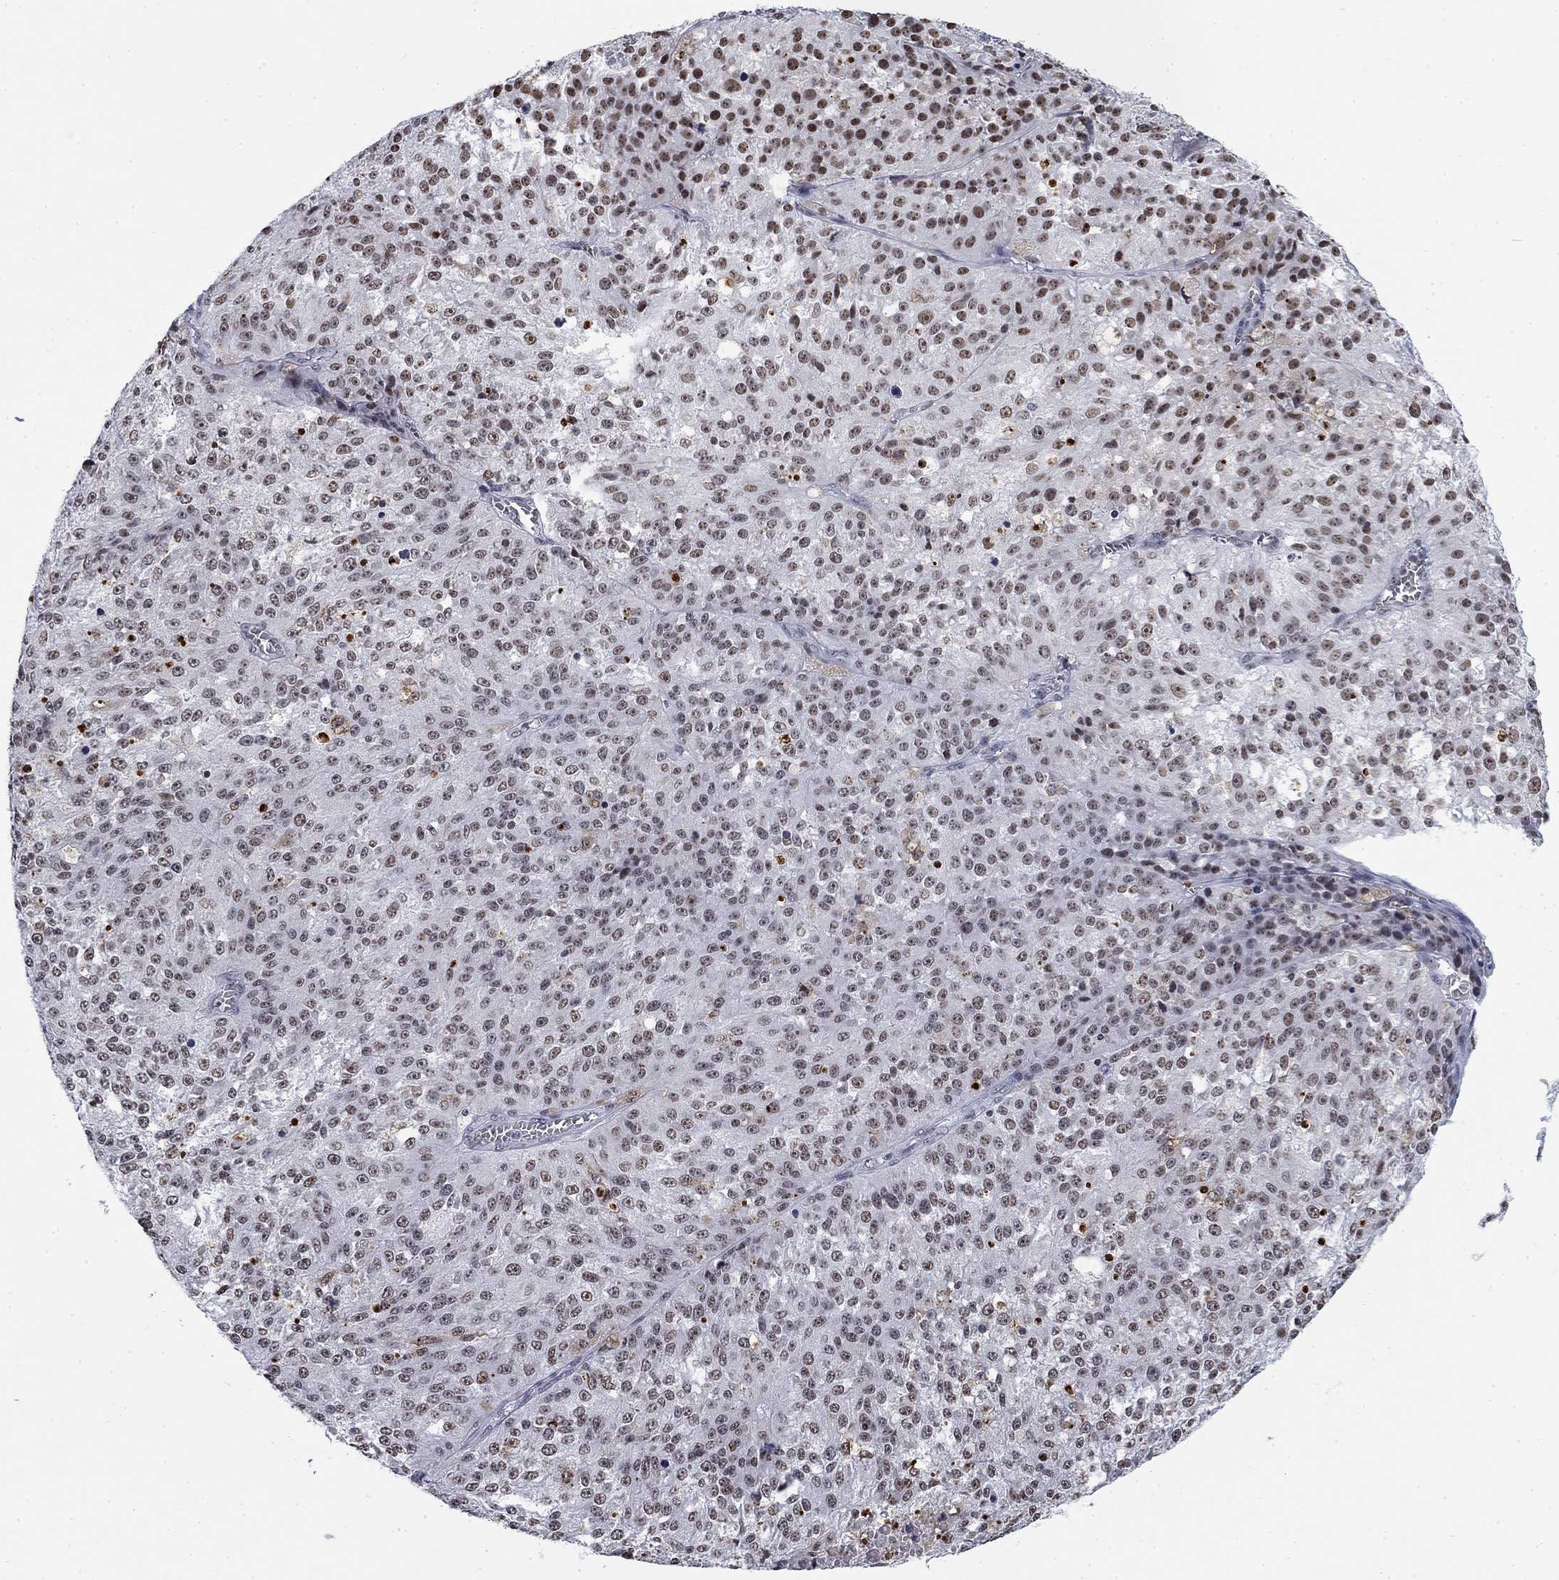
{"staining": {"intensity": "moderate", "quantity": "<25%", "location": "nuclear"}, "tissue": "melanoma", "cell_type": "Tumor cells", "image_type": "cancer", "snomed": [{"axis": "morphology", "description": "Malignant melanoma, Metastatic site"}, {"axis": "topography", "description": "Lymph node"}], "caption": "Human melanoma stained with a brown dye reveals moderate nuclear positive expression in approximately <25% of tumor cells.", "gene": "CSRNP3", "patient": {"sex": "female", "age": 64}}